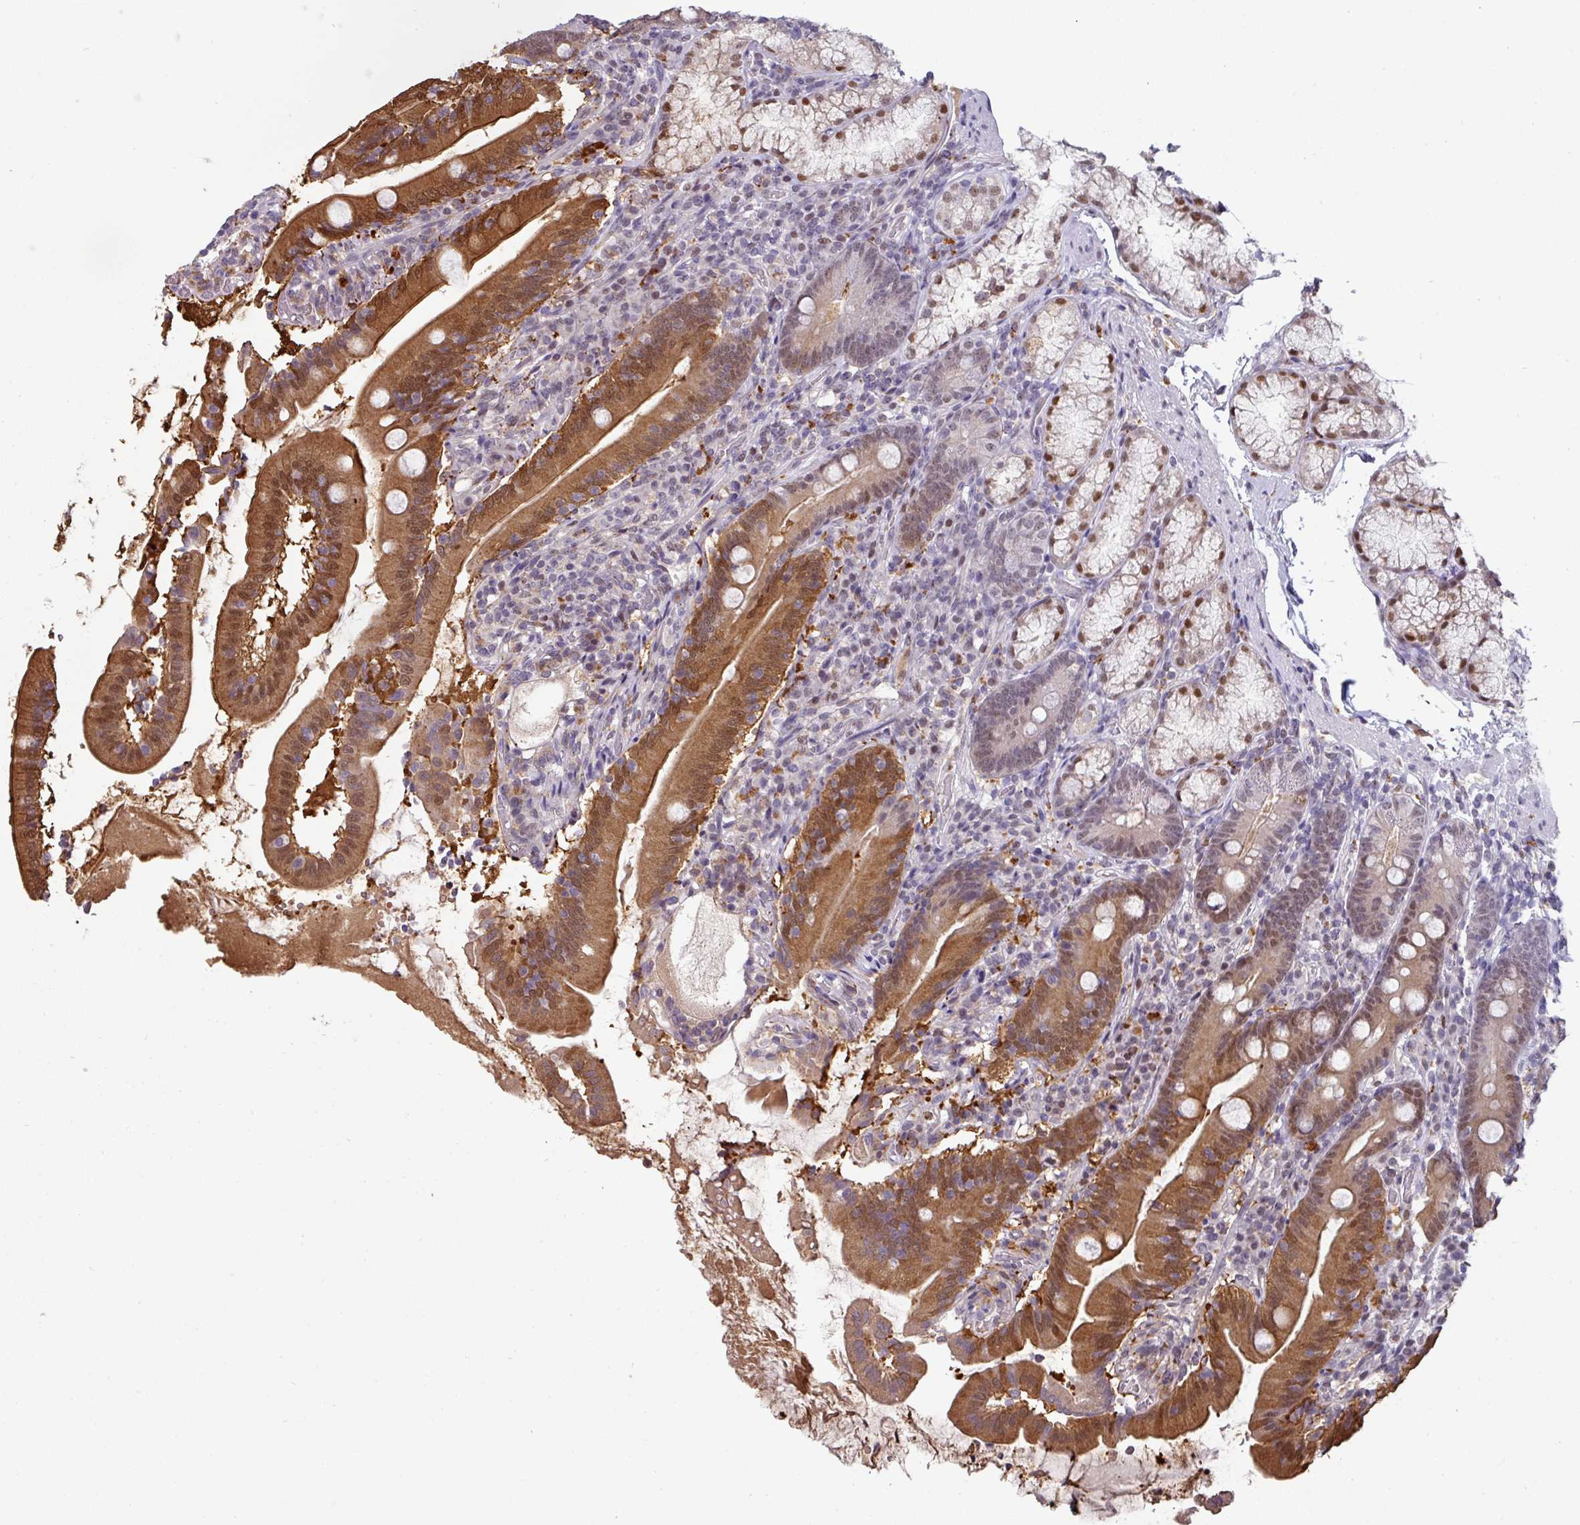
{"staining": {"intensity": "moderate", "quantity": ">75%", "location": "cytoplasmic/membranous"}, "tissue": "duodenum", "cell_type": "Glandular cells", "image_type": "normal", "snomed": [{"axis": "morphology", "description": "Normal tissue, NOS"}, {"axis": "topography", "description": "Duodenum"}], "caption": "IHC (DAB) staining of benign human duodenum displays moderate cytoplasmic/membranous protein staining in about >75% of glandular cells. (brown staining indicates protein expression, while blue staining denotes nuclei).", "gene": "SWSAP1", "patient": {"sex": "female", "age": 67}}